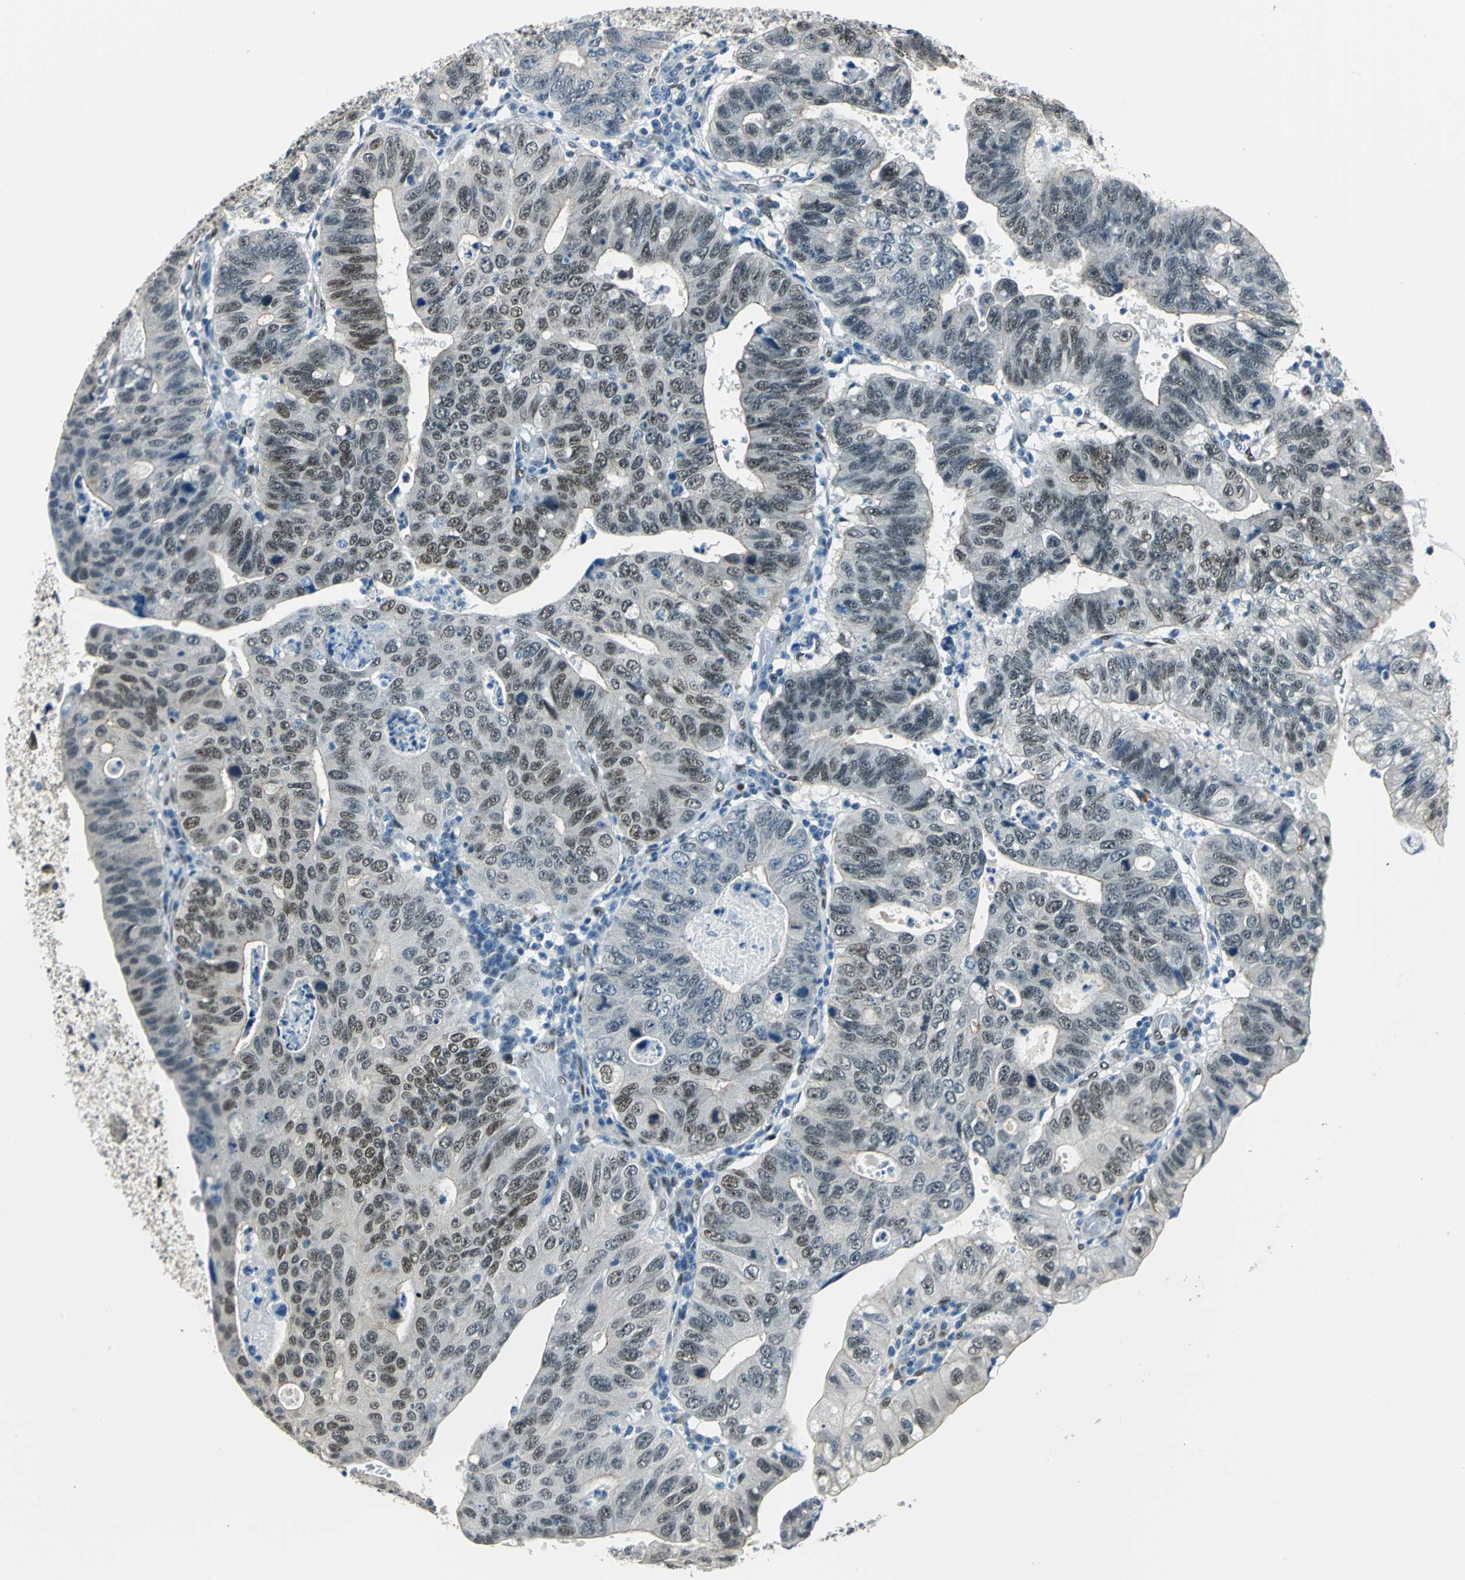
{"staining": {"intensity": "moderate", "quantity": "25%-75%", "location": "nuclear"}, "tissue": "stomach cancer", "cell_type": "Tumor cells", "image_type": "cancer", "snomed": [{"axis": "morphology", "description": "Adenocarcinoma, NOS"}, {"axis": "topography", "description": "Stomach"}], "caption": "A brown stain shows moderate nuclear positivity of a protein in adenocarcinoma (stomach) tumor cells. (DAB IHC, brown staining for protein, blue staining for nuclei).", "gene": "NFIA", "patient": {"sex": "male", "age": 59}}